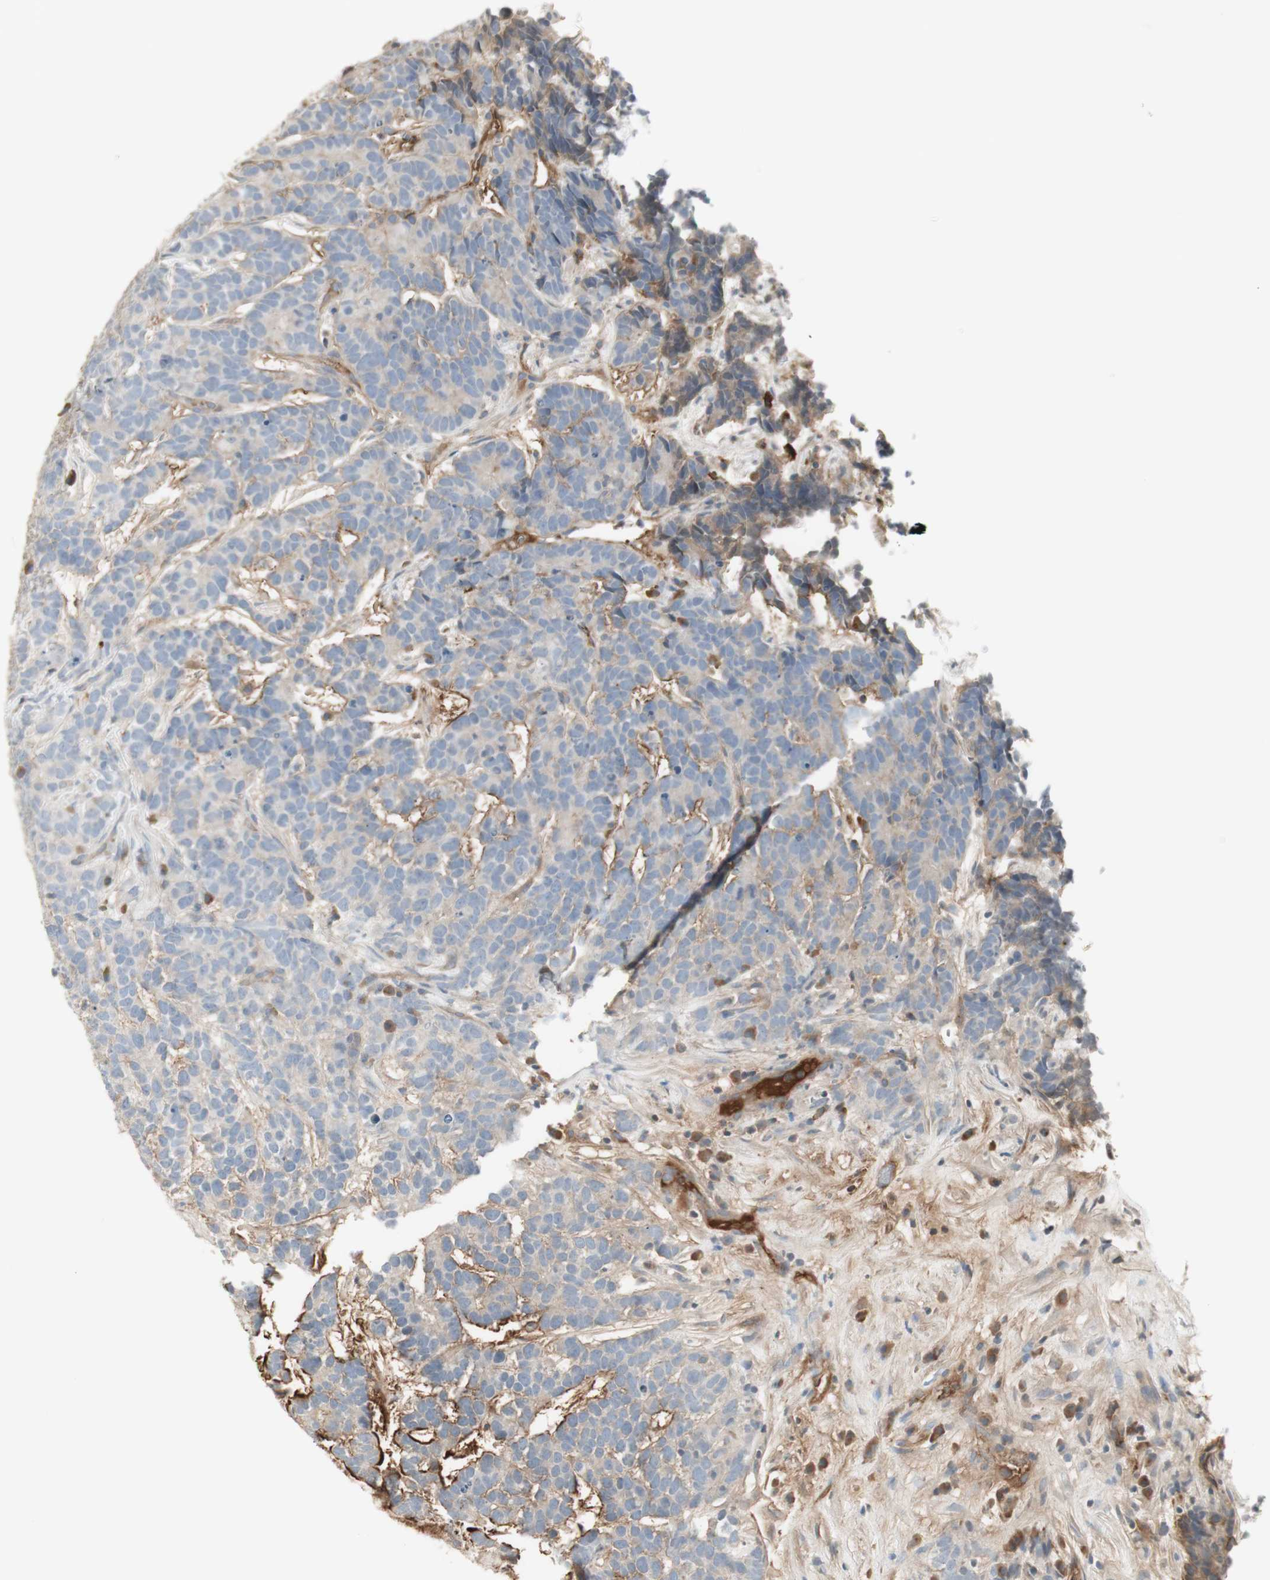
{"staining": {"intensity": "weak", "quantity": "<25%", "location": "cytoplasmic/membranous"}, "tissue": "testis cancer", "cell_type": "Tumor cells", "image_type": "cancer", "snomed": [{"axis": "morphology", "description": "Carcinoma, Embryonal, NOS"}, {"axis": "topography", "description": "Testis"}], "caption": "This photomicrograph is of testis cancer stained with immunohistochemistry to label a protein in brown with the nuclei are counter-stained blue. There is no expression in tumor cells. (IHC, brightfield microscopy, high magnification).", "gene": "NID1", "patient": {"sex": "male", "age": 26}}